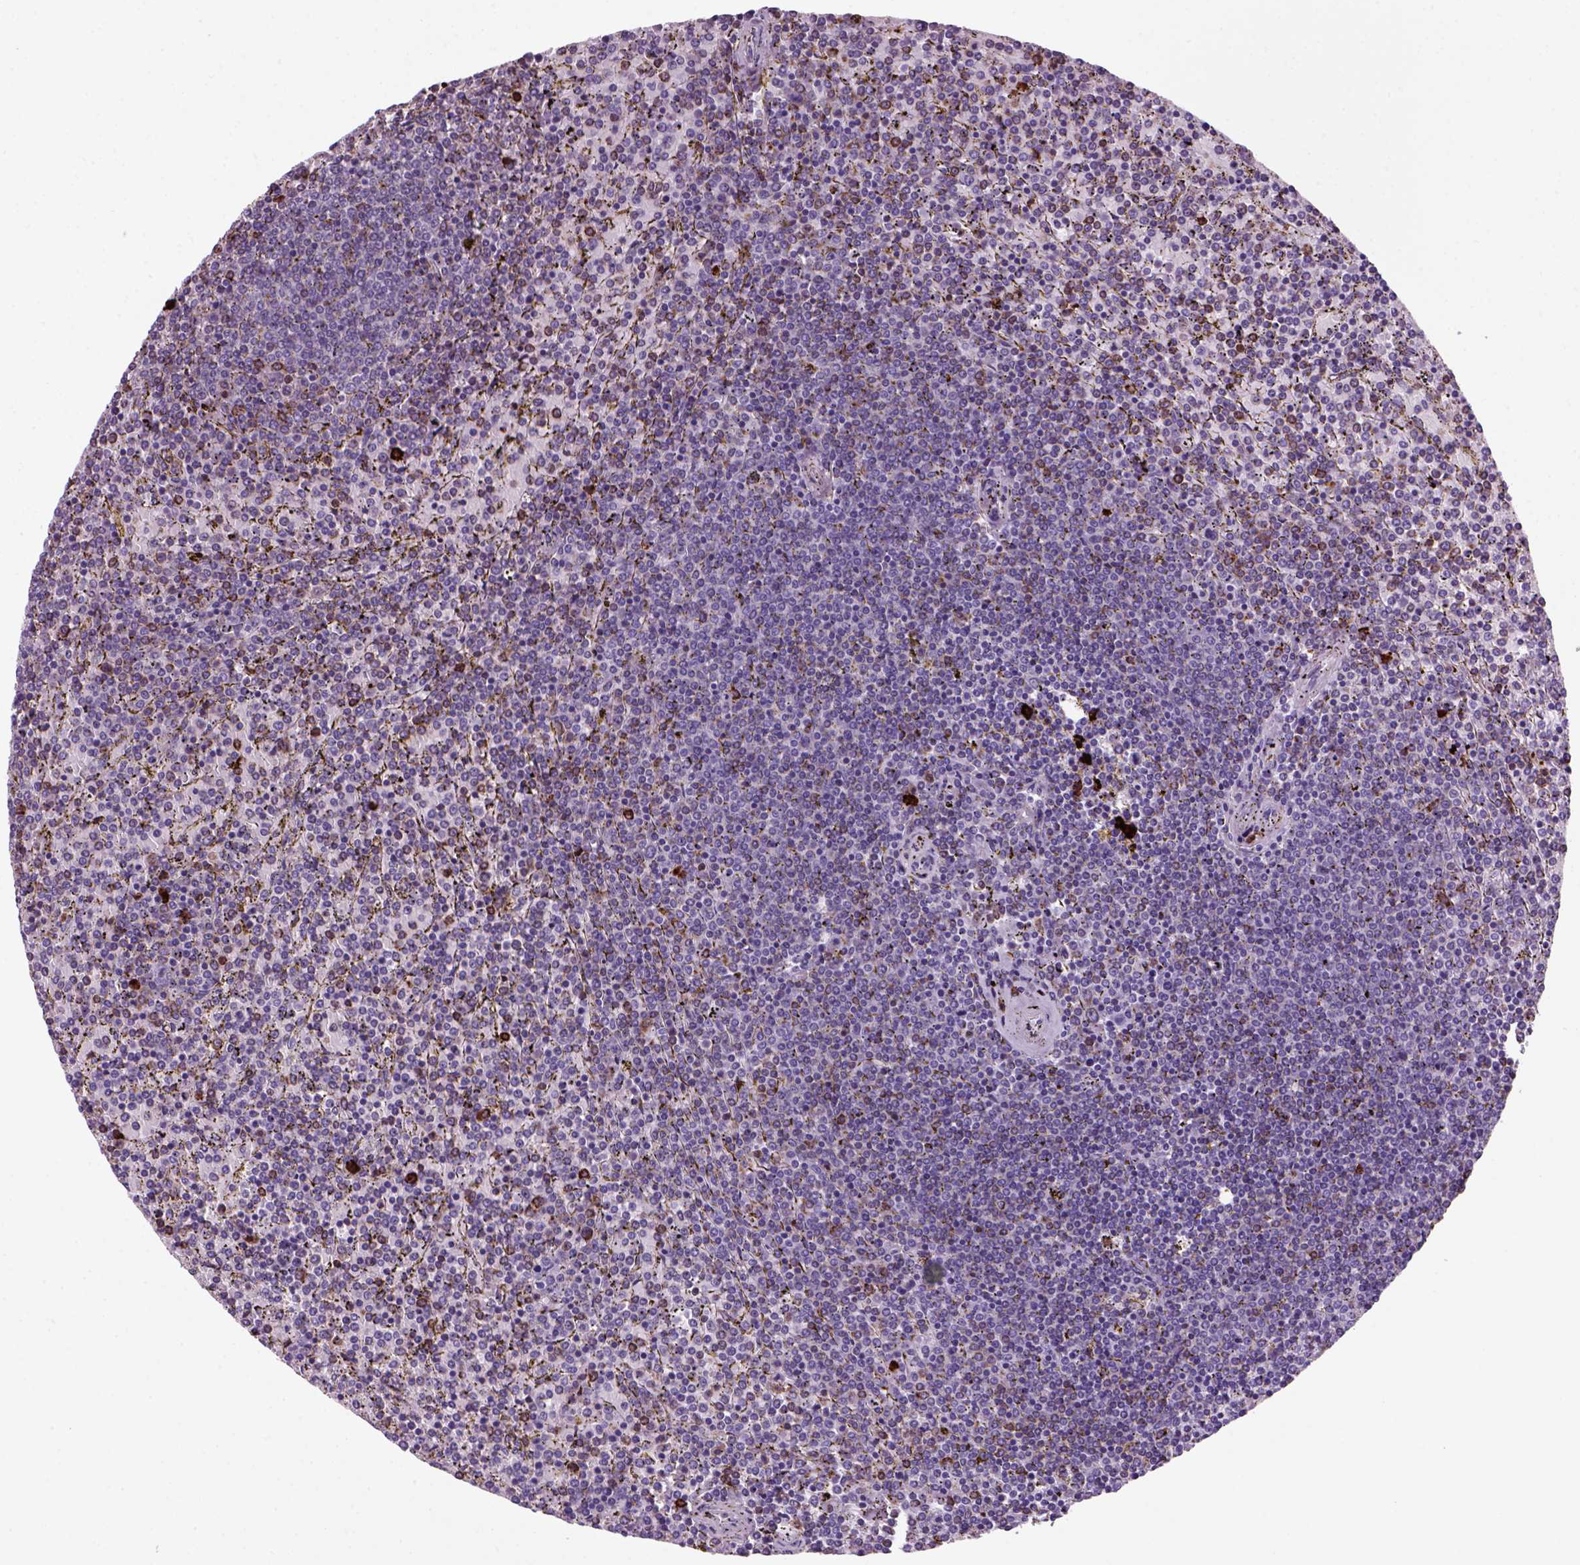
{"staining": {"intensity": "negative", "quantity": "none", "location": "none"}, "tissue": "lymphoma", "cell_type": "Tumor cells", "image_type": "cancer", "snomed": [{"axis": "morphology", "description": "Malignant lymphoma, non-Hodgkin's type, Low grade"}, {"axis": "topography", "description": "Spleen"}], "caption": "This is an immunohistochemistry photomicrograph of human lymphoma. There is no expression in tumor cells.", "gene": "MZB1", "patient": {"sex": "female", "age": 77}}